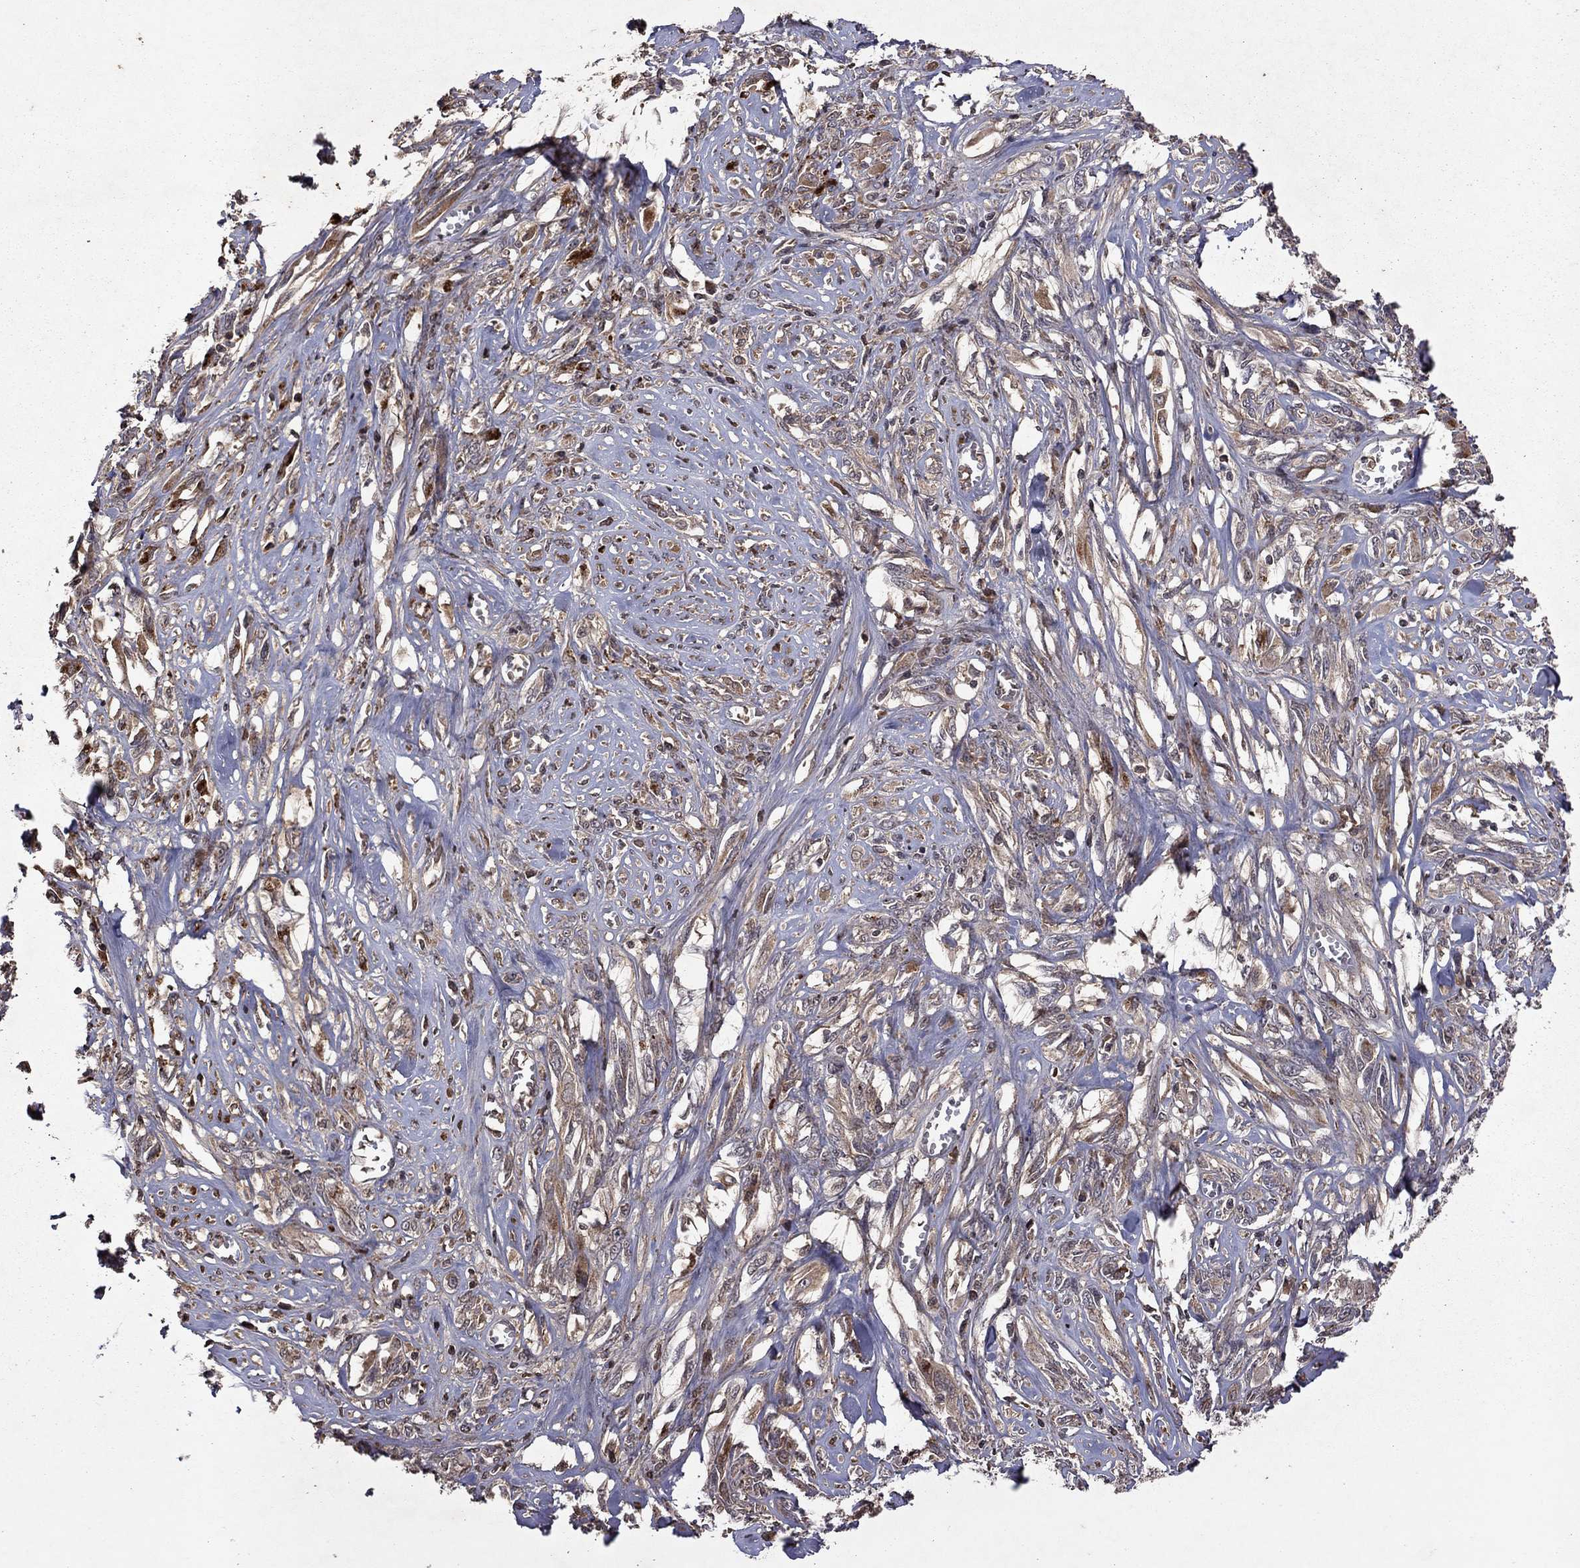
{"staining": {"intensity": "negative", "quantity": "none", "location": "none"}, "tissue": "melanoma", "cell_type": "Tumor cells", "image_type": "cancer", "snomed": [{"axis": "morphology", "description": "Malignant melanoma, NOS"}, {"axis": "topography", "description": "Skin"}], "caption": "The micrograph displays no staining of tumor cells in malignant melanoma.", "gene": "NLGN1", "patient": {"sex": "female", "age": 91}}